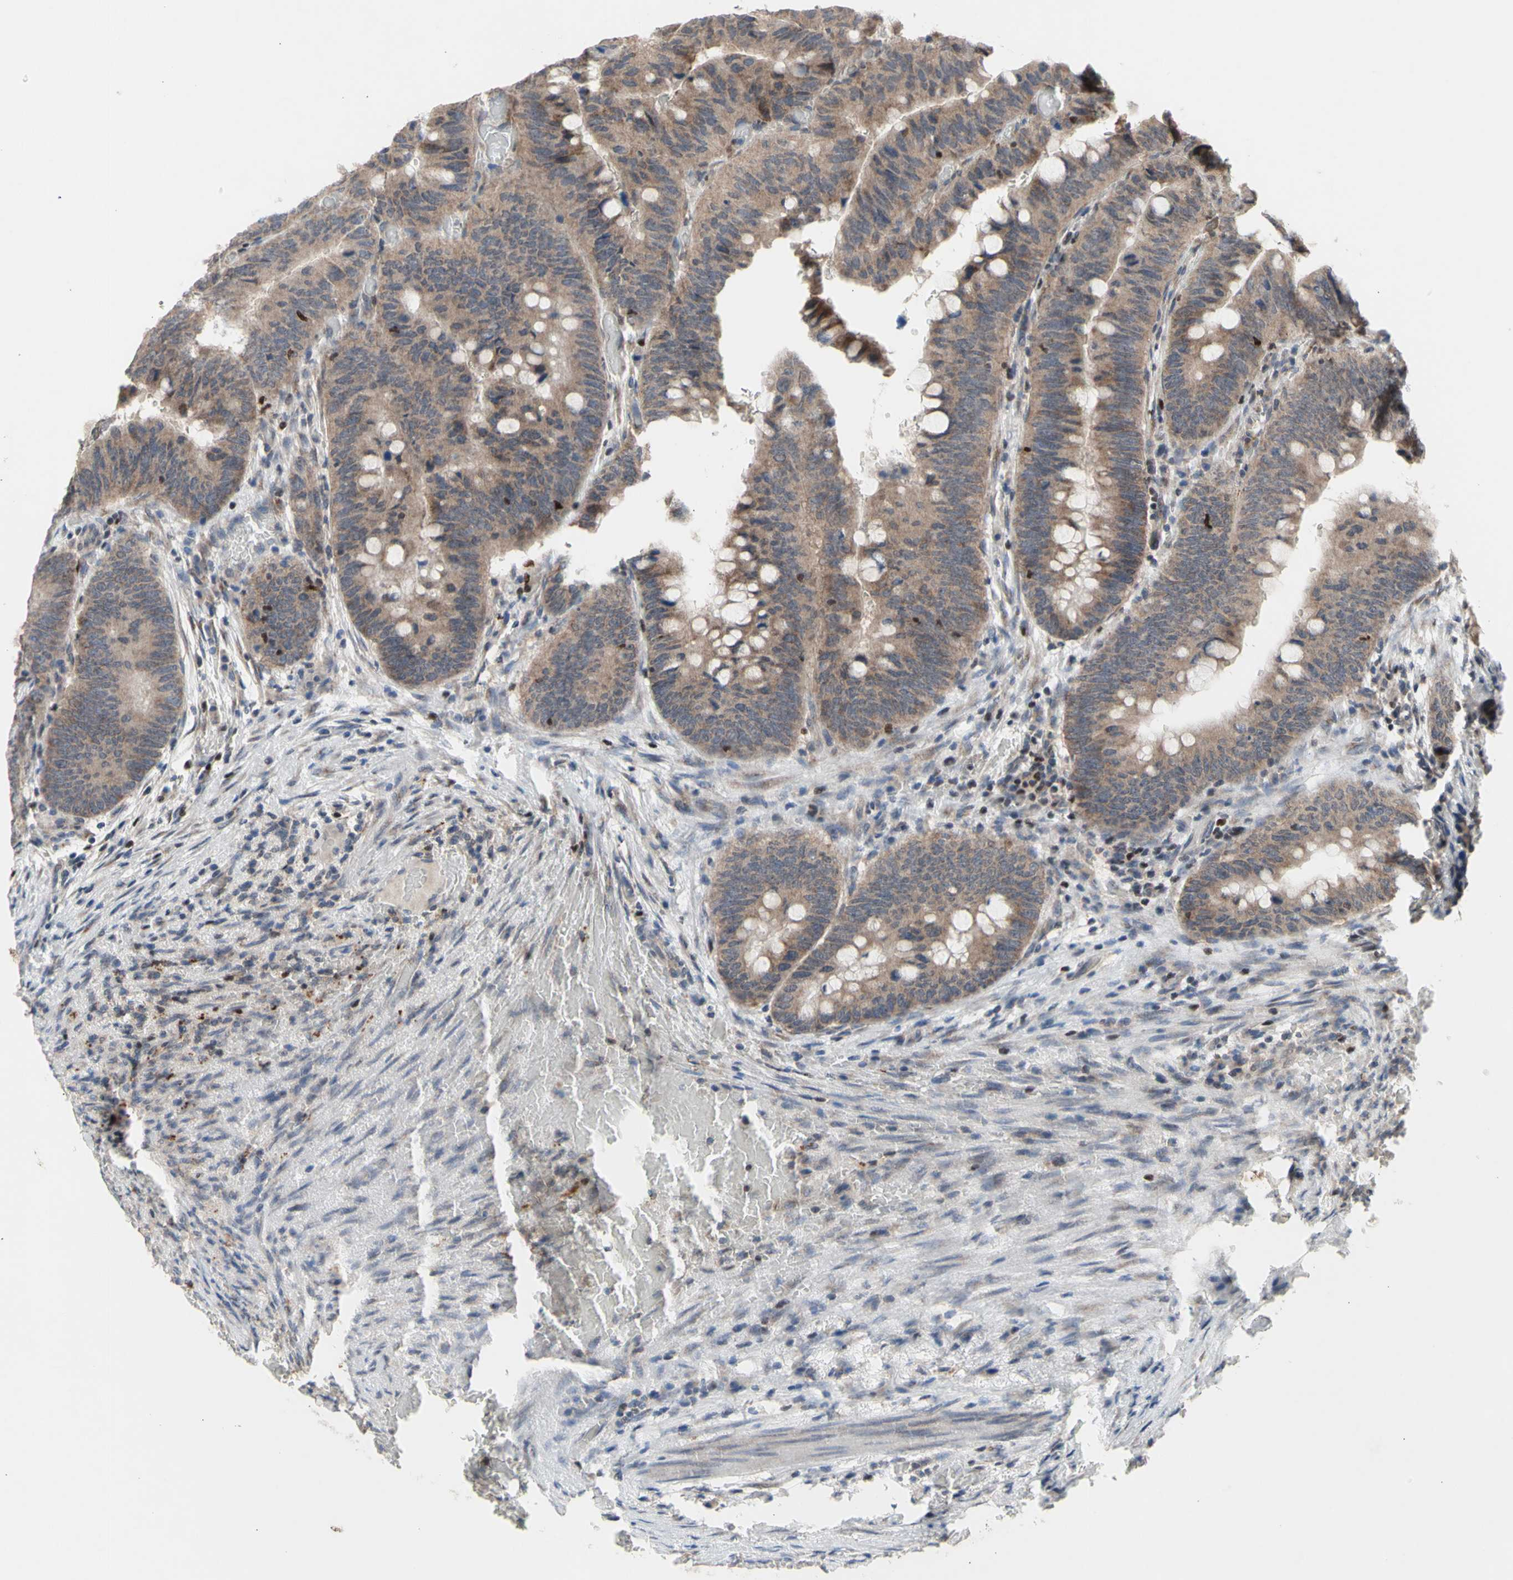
{"staining": {"intensity": "weak", "quantity": ">75%", "location": "cytoplasmic/membranous"}, "tissue": "colorectal cancer", "cell_type": "Tumor cells", "image_type": "cancer", "snomed": [{"axis": "morphology", "description": "Normal tissue, NOS"}, {"axis": "morphology", "description": "Adenocarcinoma, NOS"}, {"axis": "topography", "description": "Rectum"}, {"axis": "topography", "description": "Peripheral nerve tissue"}], "caption": "Adenocarcinoma (colorectal) stained for a protein displays weak cytoplasmic/membranous positivity in tumor cells.", "gene": "NLRP1", "patient": {"sex": "male", "age": 92}}